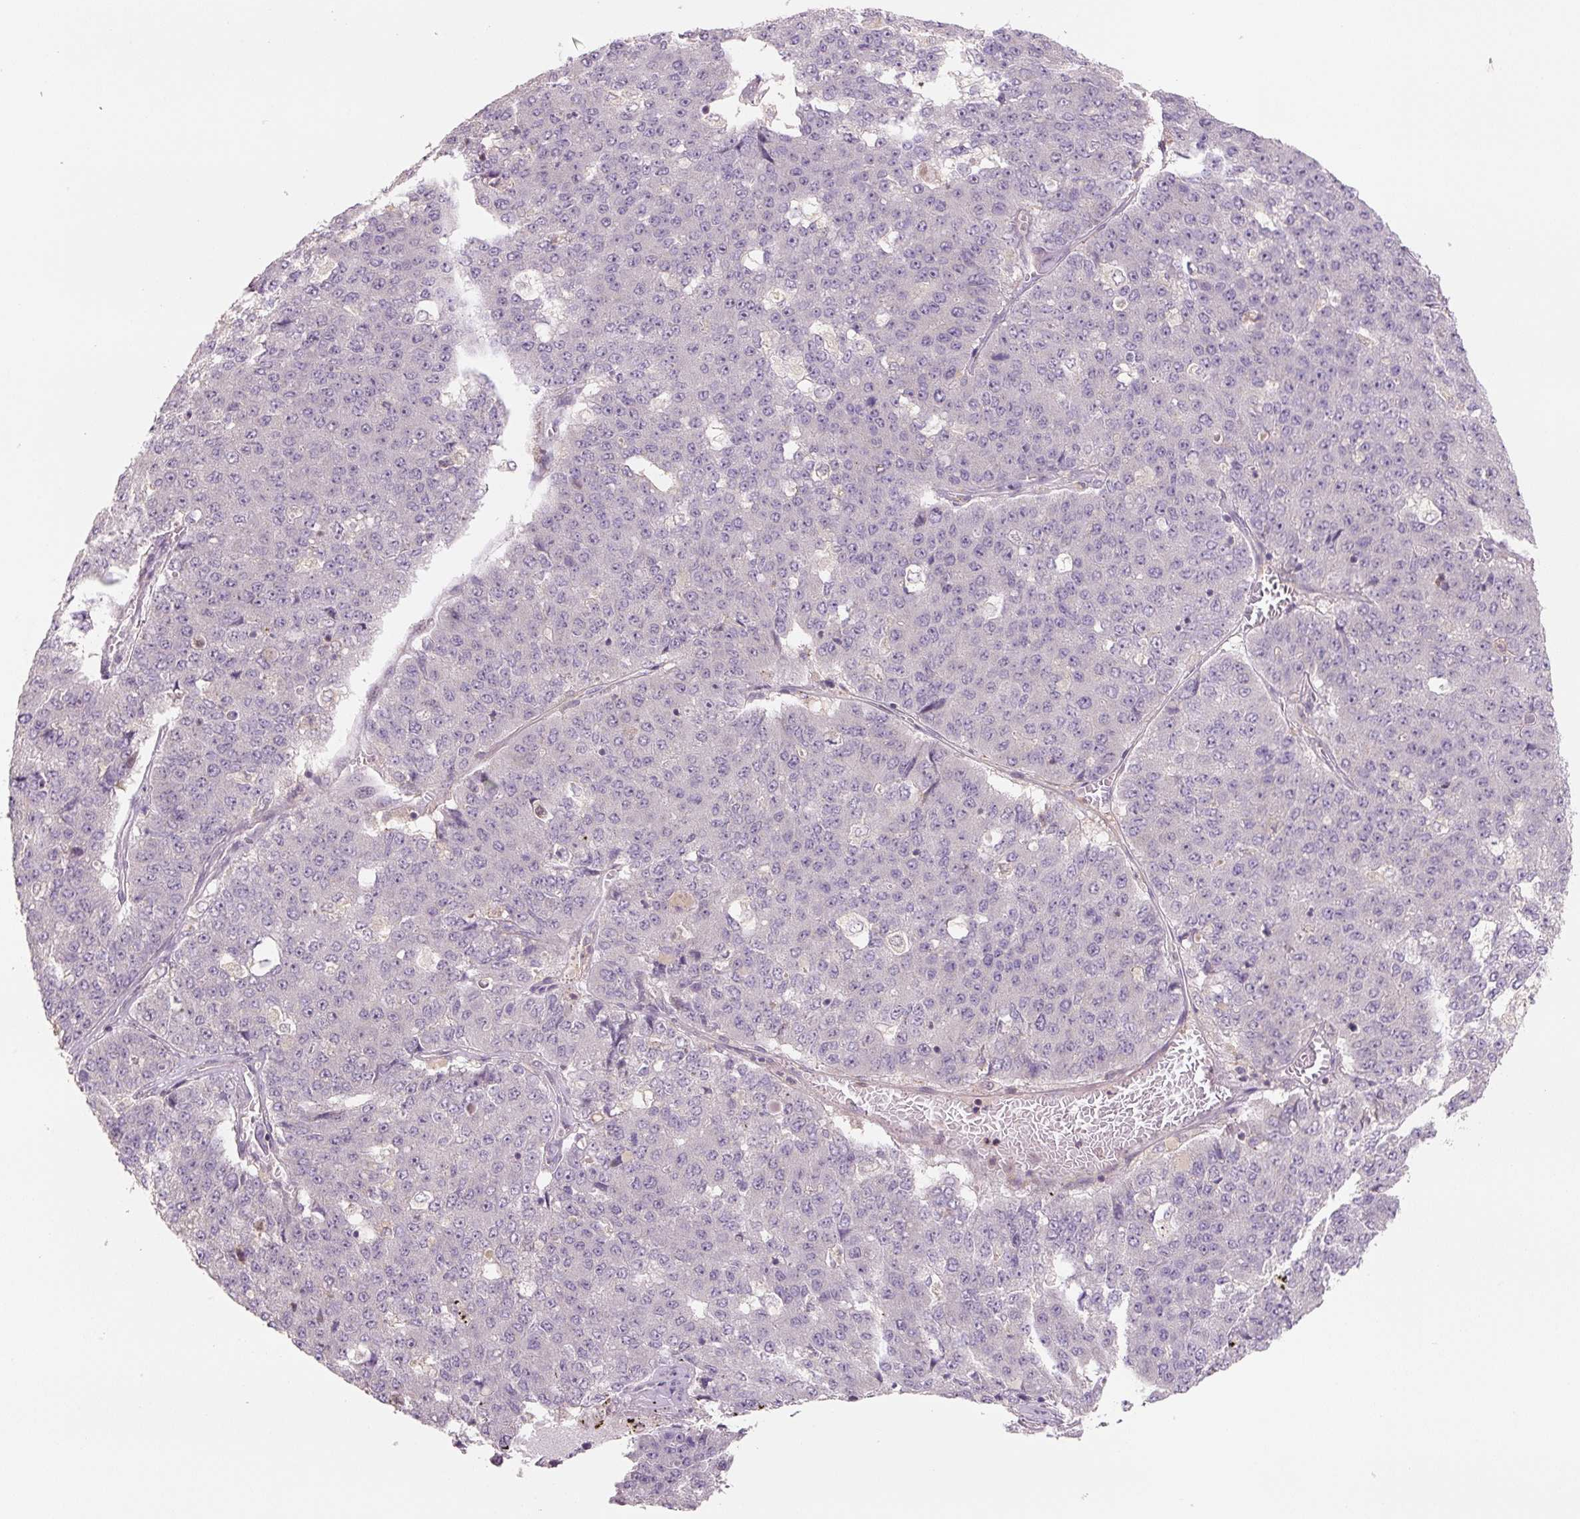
{"staining": {"intensity": "negative", "quantity": "none", "location": "none"}, "tissue": "pancreatic cancer", "cell_type": "Tumor cells", "image_type": "cancer", "snomed": [{"axis": "morphology", "description": "Adenocarcinoma, NOS"}, {"axis": "topography", "description": "Pancreas"}], "caption": "Immunohistochemistry of pancreatic cancer (adenocarcinoma) demonstrates no positivity in tumor cells.", "gene": "C2orf73", "patient": {"sex": "male", "age": 50}}